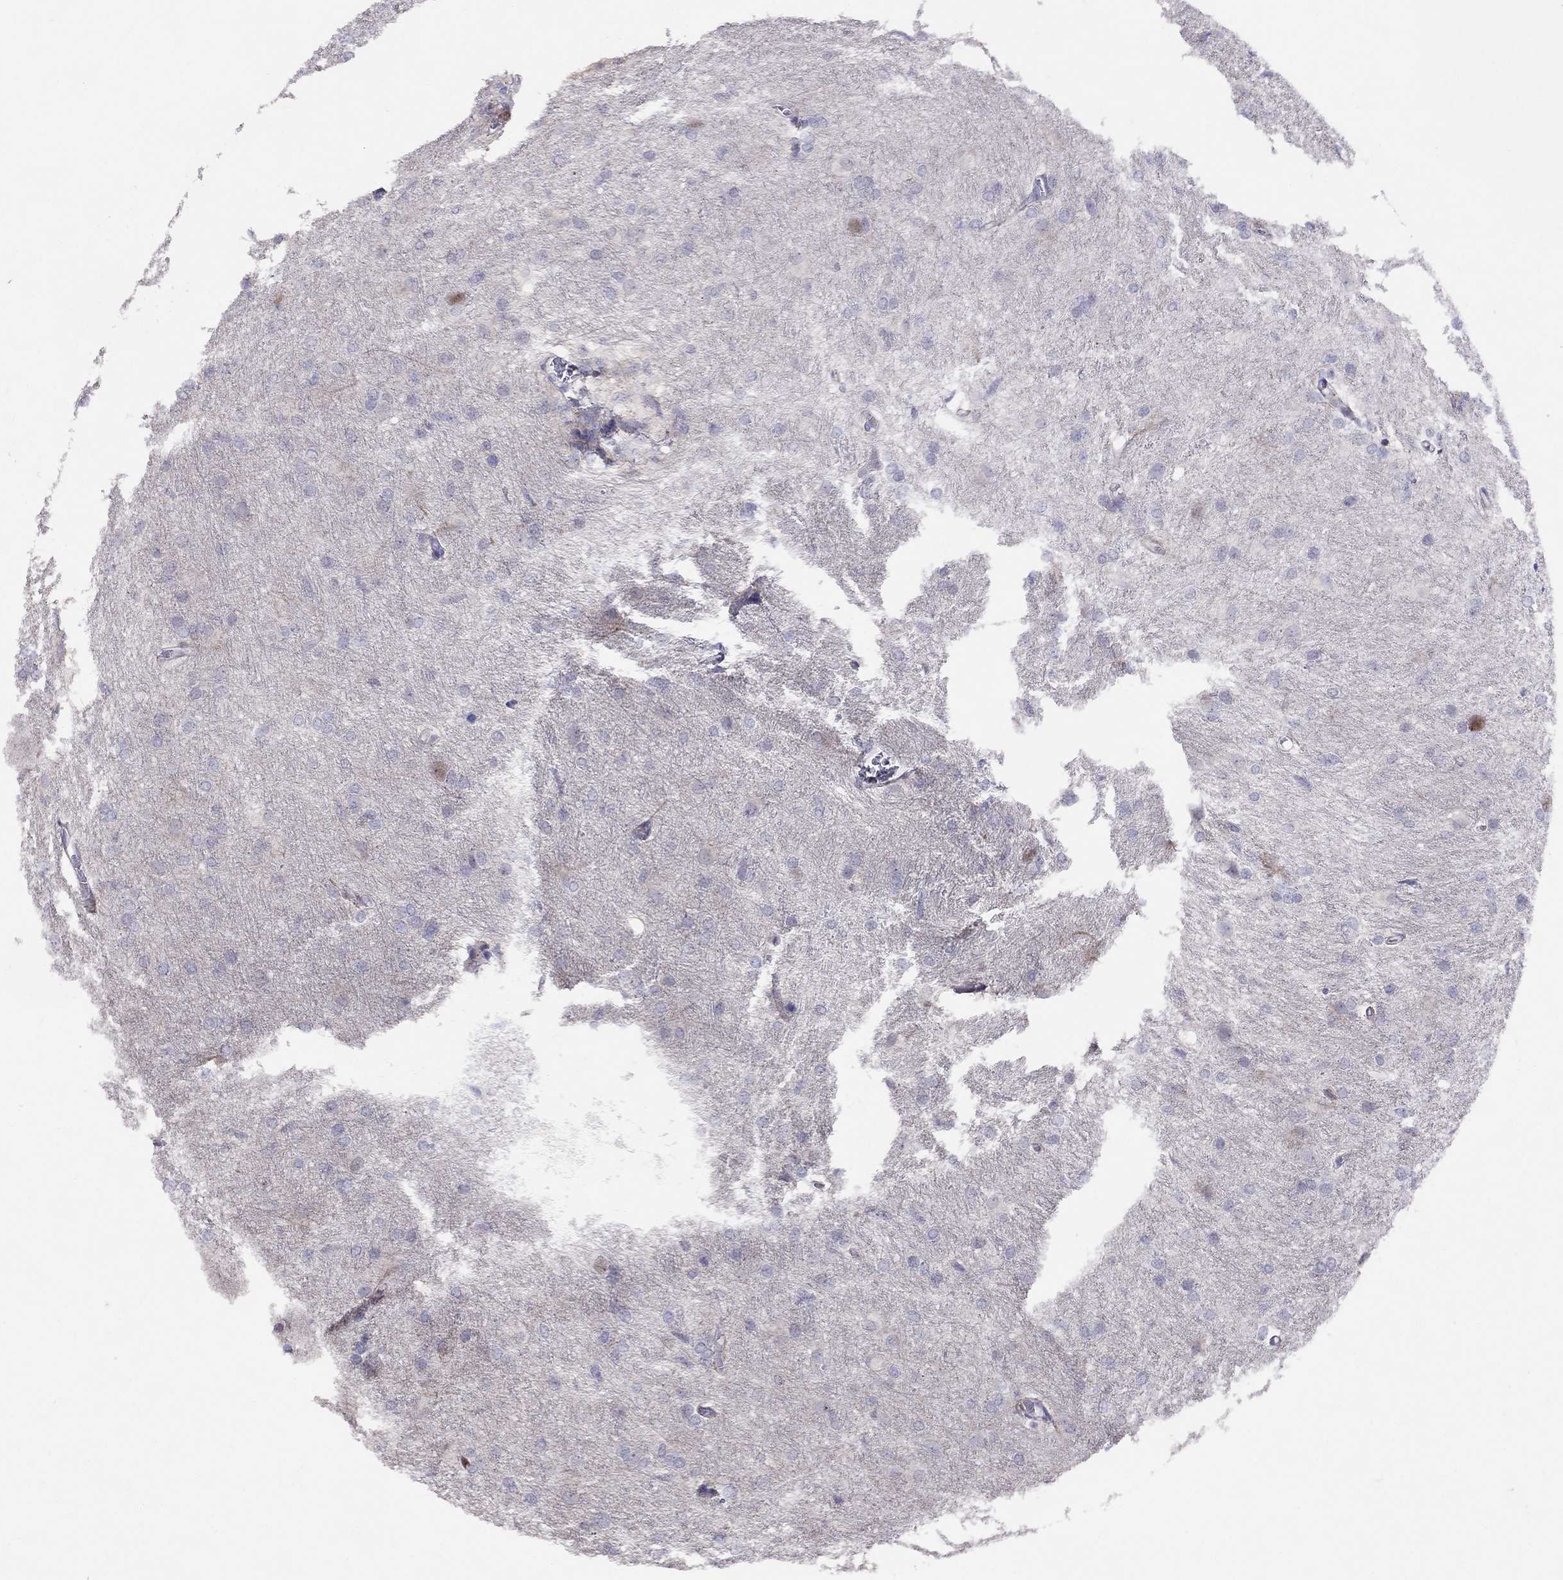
{"staining": {"intensity": "negative", "quantity": "none", "location": "none"}, "tissue": "glioma", "cell_type": "Tumor cells", "image_type": "cancer", "snomed": [{"axis": "morphology", "description": "Glioma, malignant, High grade"}, {"axis": "topography", "description": "Brain"}], "caption": "The histopathology image reveals no staining of tumor cells in glioma.", "gene": "MAGEB4", "patient": {"sex": "male", "age": 68}}